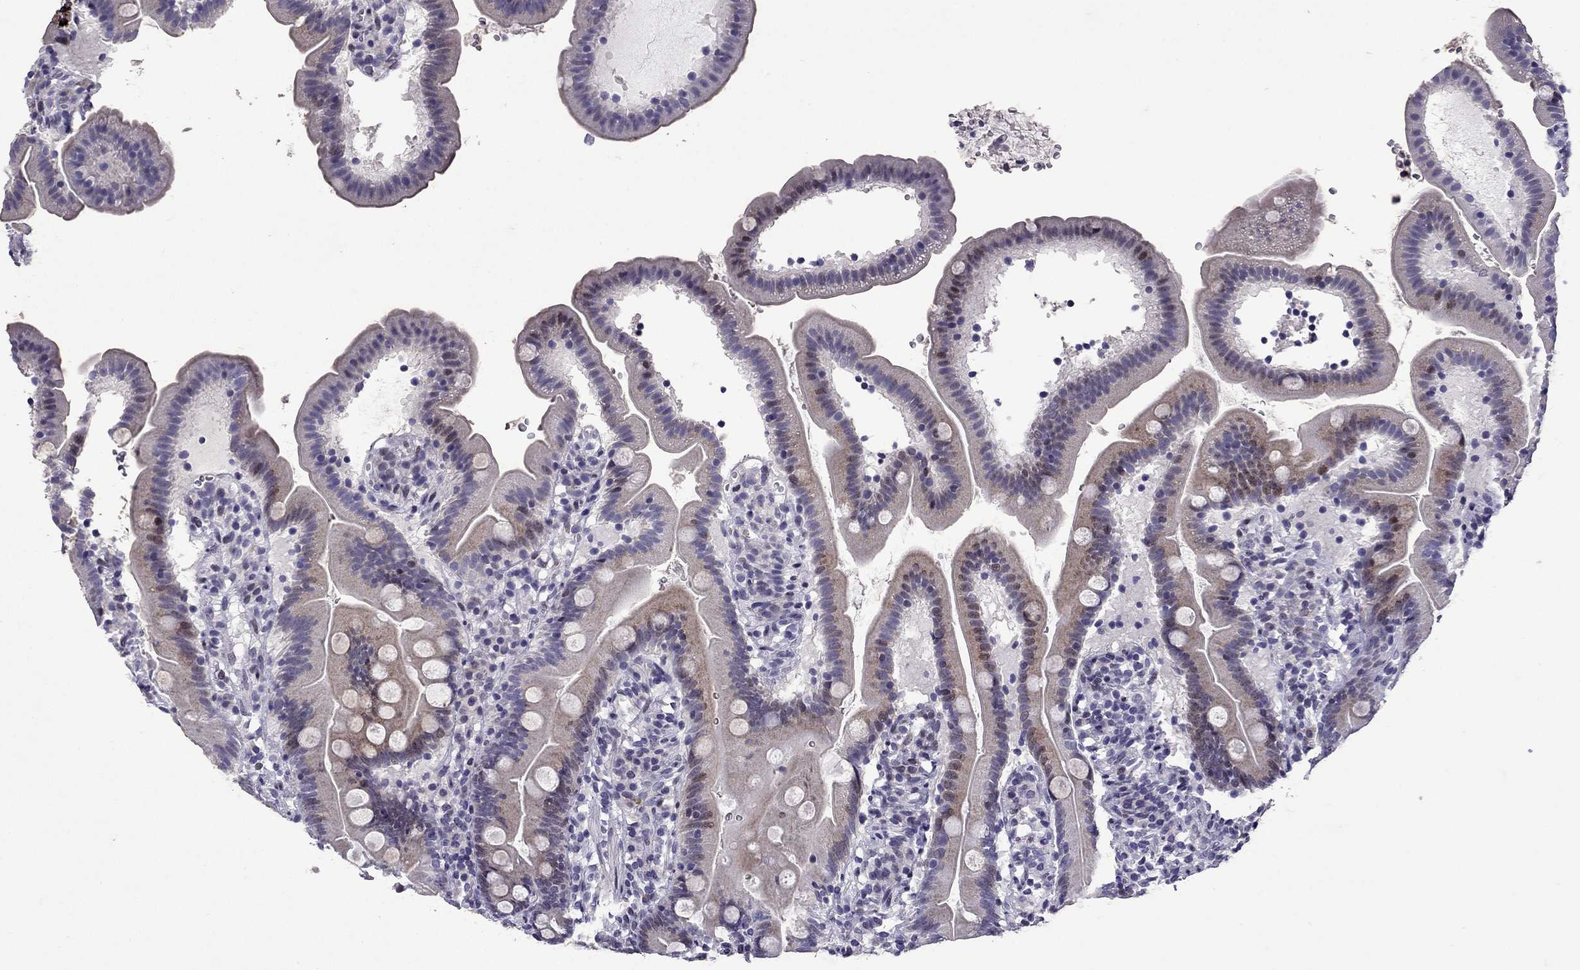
{"staining": {"intensity": "weak", "quantity": "<25%", "location": "cytoplasmic/membranous"}, "tissue": "duodenum", "cell_type": "Glandular cells", "image_type": "normal", "snomed": [{"axis": "morphology", "description": "Normal tissue, NOS"}, {"axis": "topography", "description": "Duodenum"}], "caption": "This is an IHC histopathology image of normal human duodenum. There is no staining in glandular cells.", "gene": "TTN", "patient": {"sex": "female", "age": 67}}